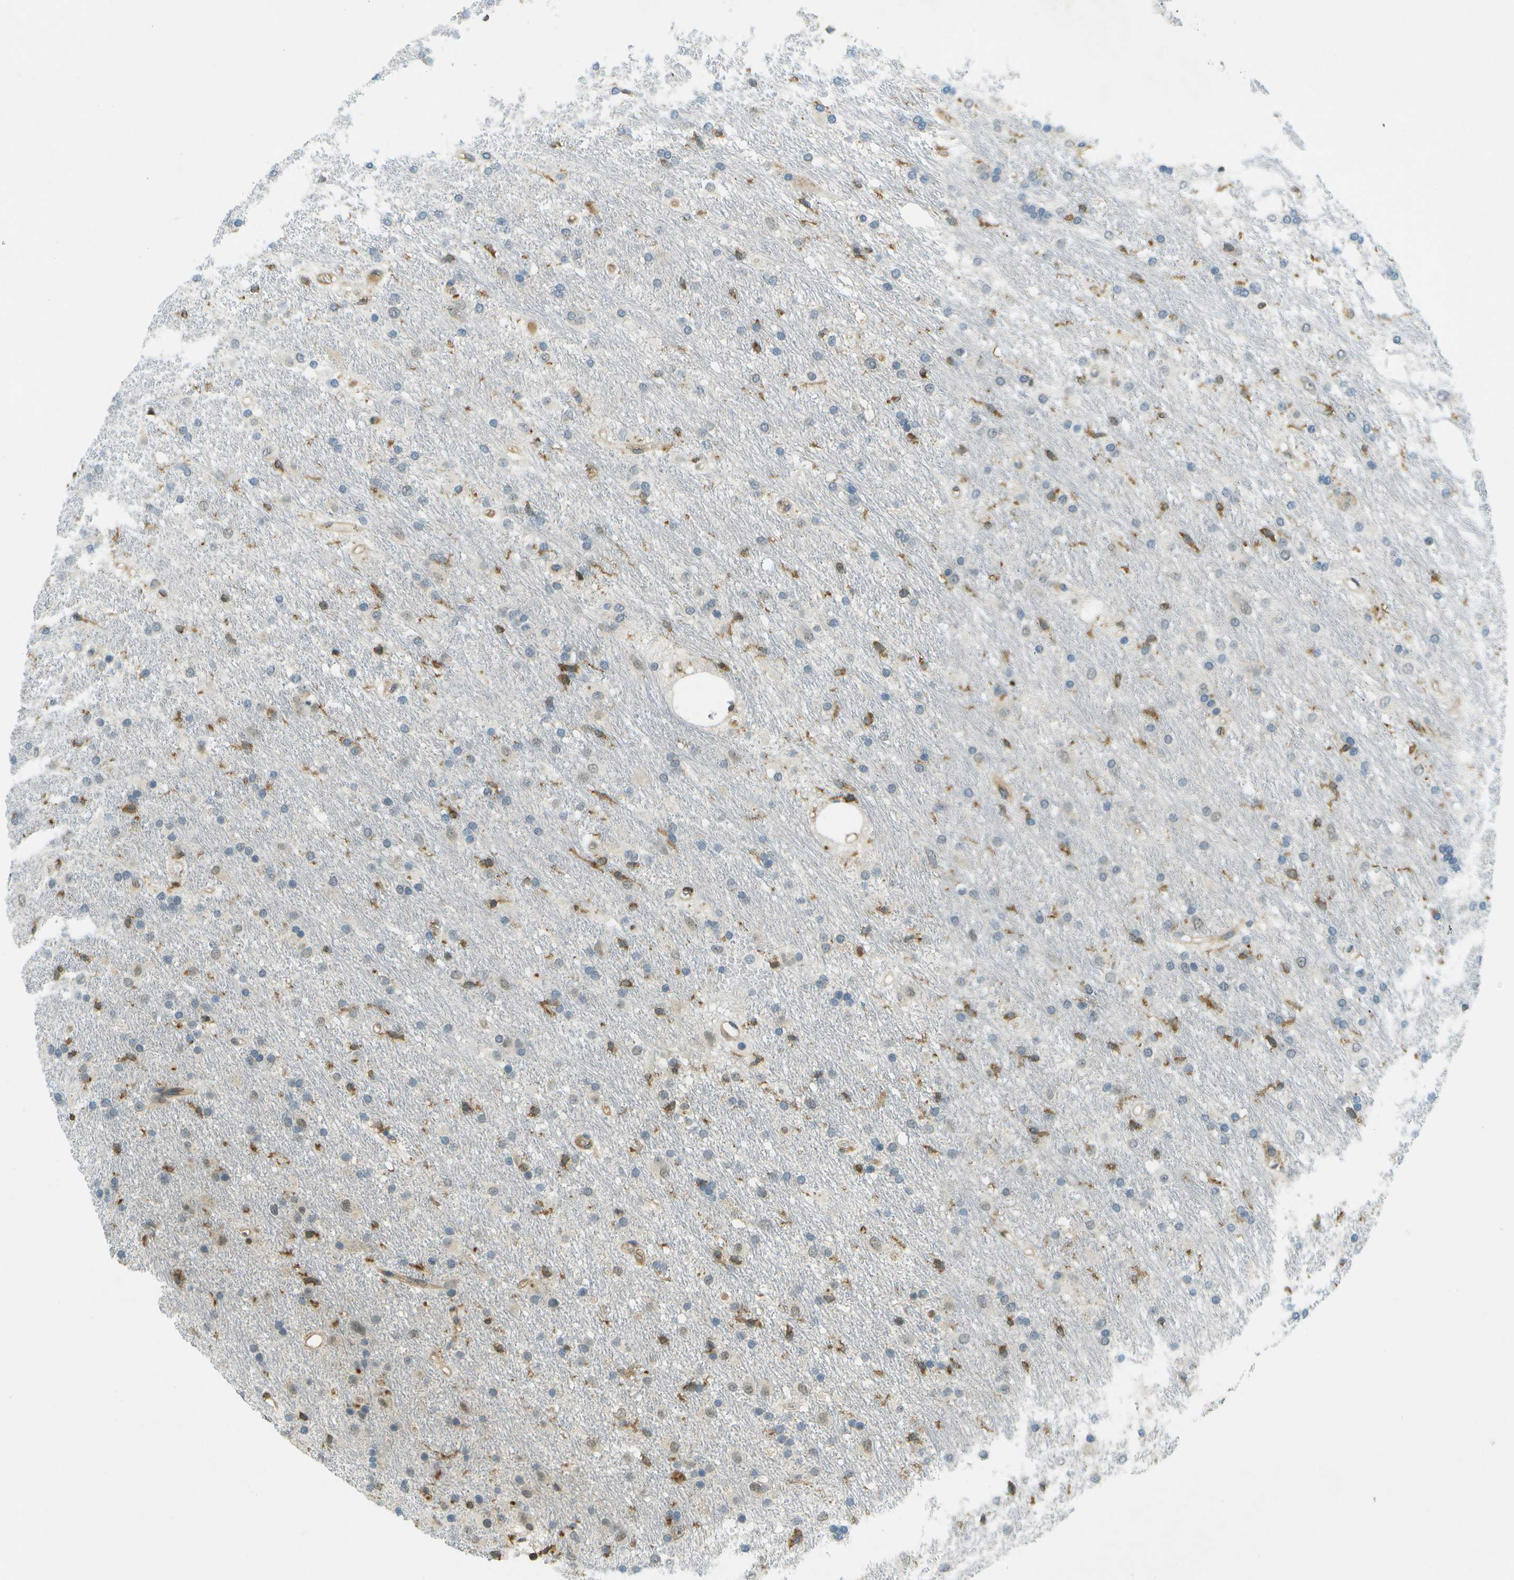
{"staining": {"intensity": "negative", "quantity": "none", "location": "none"}, "tissue": "glioma", "cell_type": "Tumor cells", "image_type": "cancer", "snomed": [{"axis": "morphology", "description": "Glioma, malignant, Low grade"}, {"axis": "topography", "description": "Brain"}], "caption": "Human malignant glioma (low-grade) stained for a protein using IHC shows no expression in tumor cells.", "gene": "TMTC1", "patient": {"sex": "male", "age": 77}}